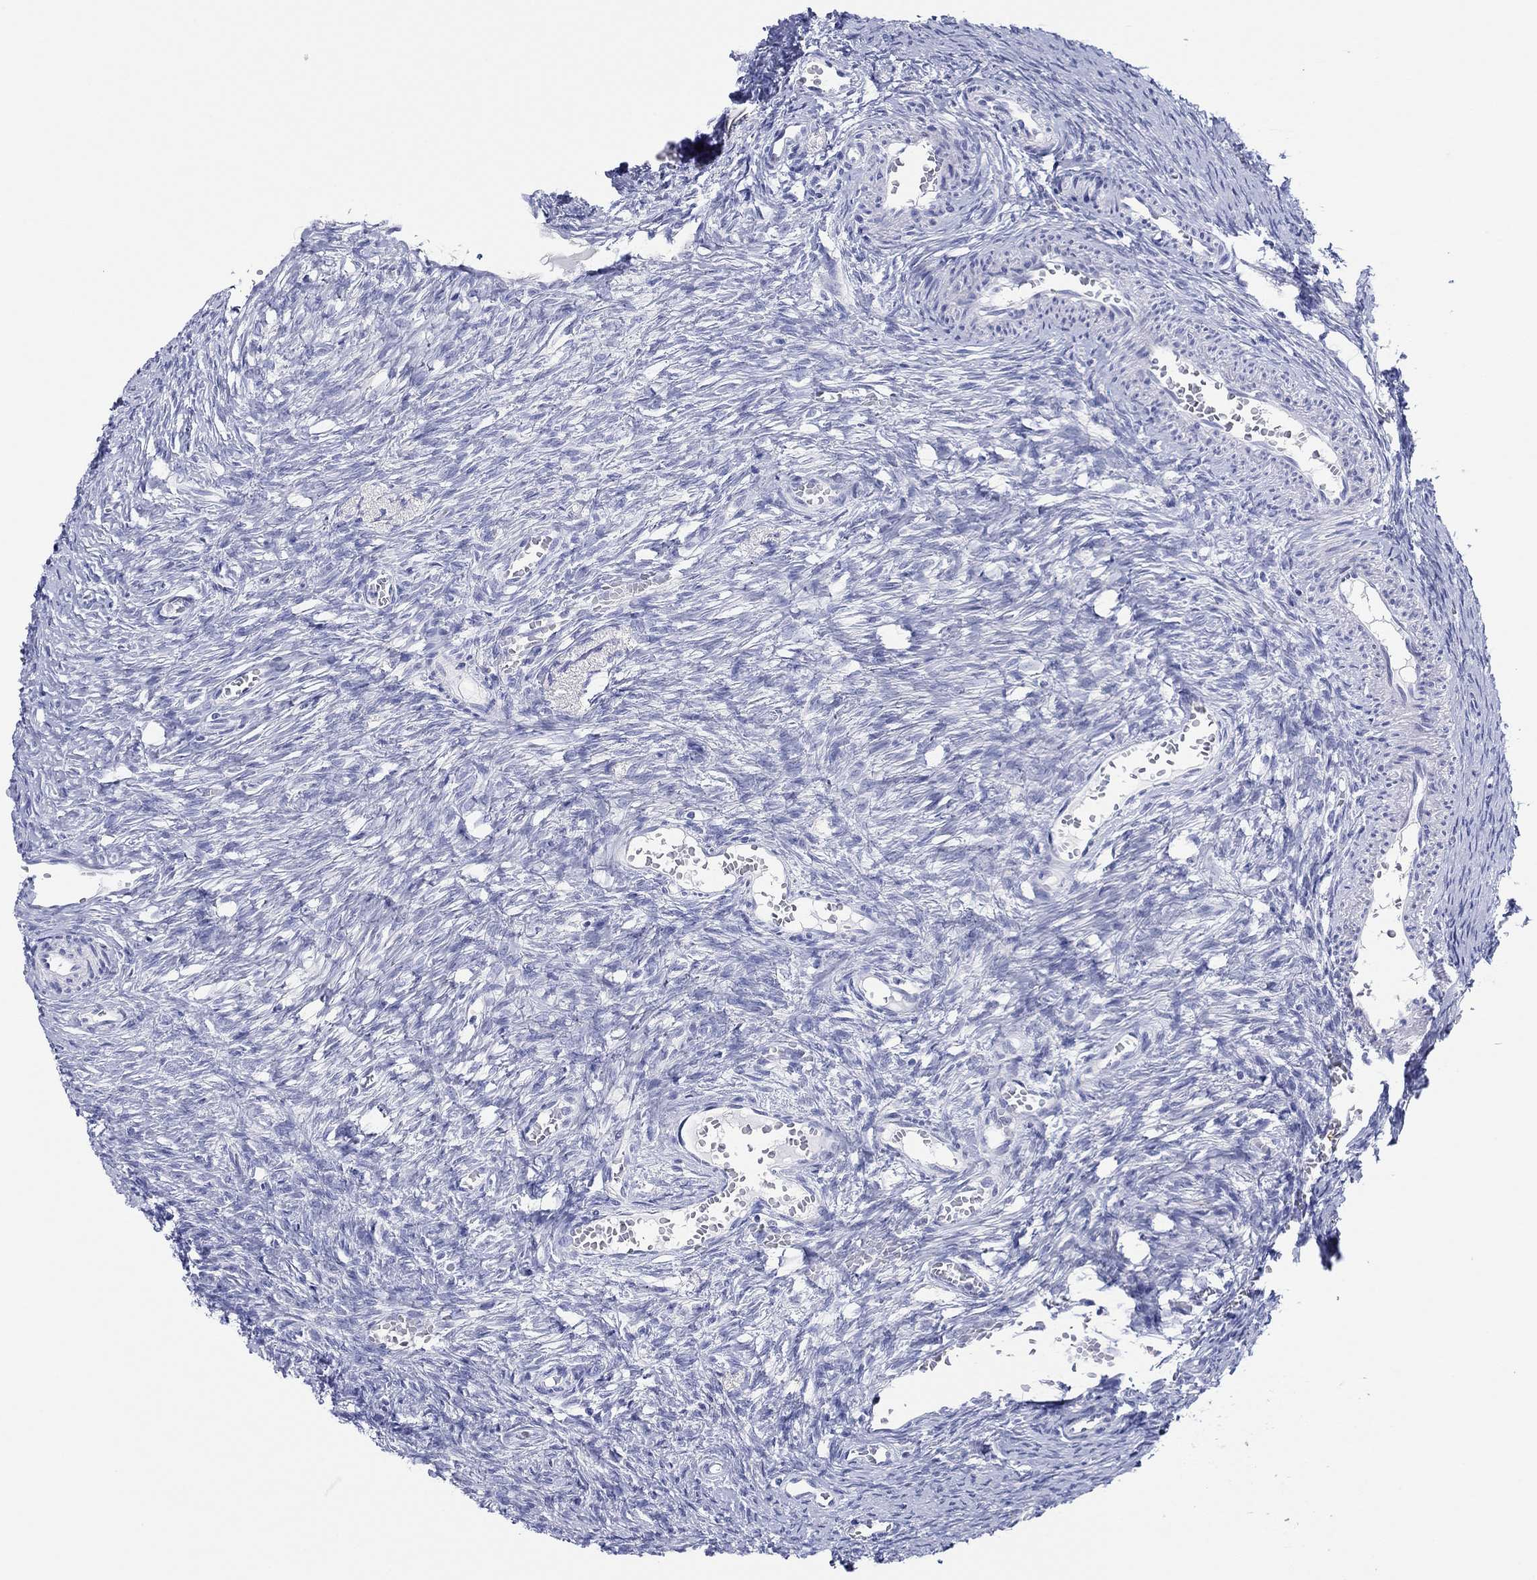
{"staining": {"intensity": "negative", "quantity": "none", "location": "none"}, "tissue": "ovary", "cell_type": "Follicle cells", "image_type": "normal", "snomed": [{"axis": "morphology", "description": "Normal tissue, NOS"}, {"axis": "topography", "description": "Ovary"}], "caption": "This is an immunohistochemistry (IHC) histopathology image of unremarkable ovary. There is no positivity in follicle cells.", "gene": "MAGEB6", "patient": {"sex": "female", "age": 39}}